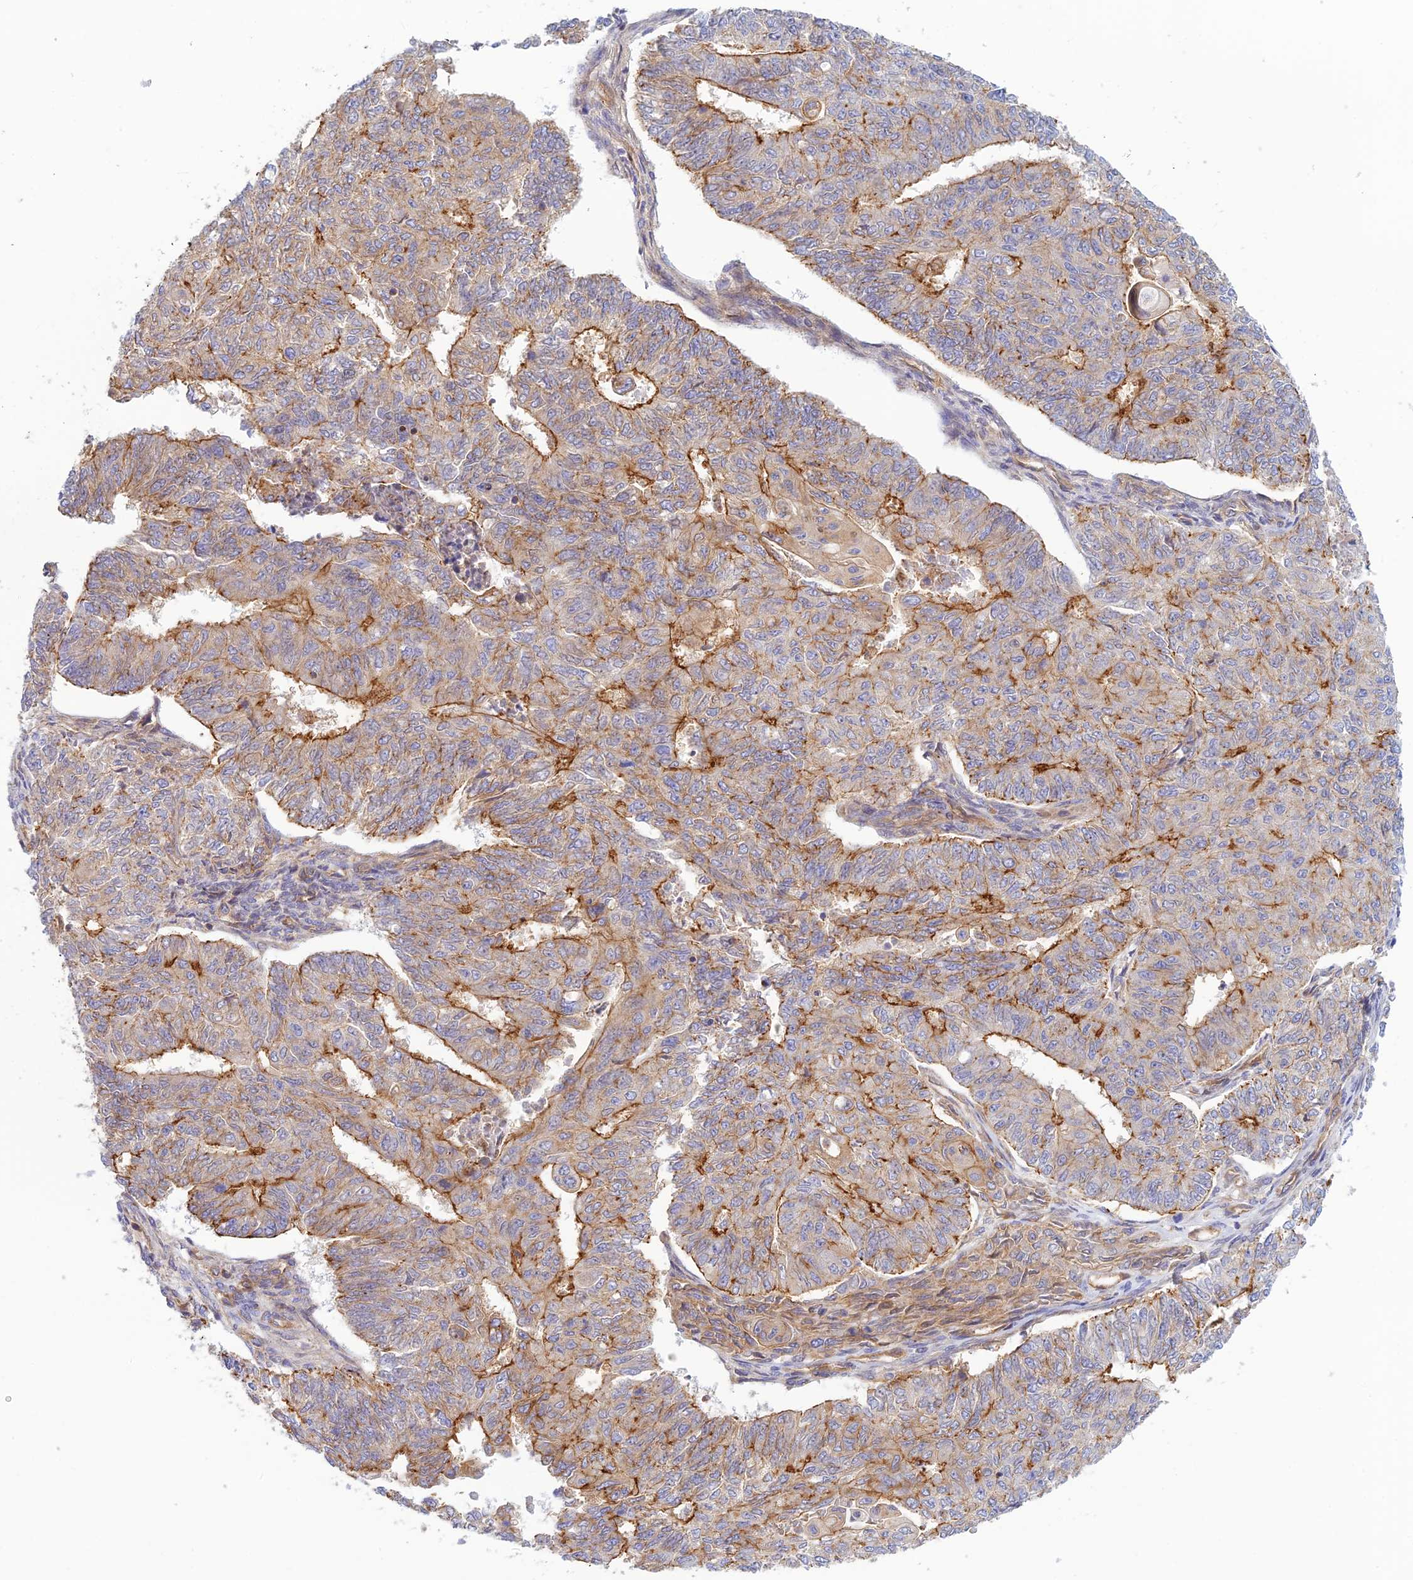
{"staining": {"intensity": "strong", "quantity": "<25%", "location": "cytoplasmic/membranous"}, "tissue": "endometrial cancer", "cell_type": "Tumor cells", "image_type": "cancer", "snomed": [{"axis": "morphology", "description": "Adenocarcinoma, NOS"}, {"axis": "topography", "description": "Endometrium"}], "caption": "Protein expression analysis of adenocarcinoma (endometrial) demonstrates strong cytoplasmic/membranous staining in about <25% of tumor cells. (DAB IHC, brown staining for protein, blue staining for nuclei).", "gene": "PPP1R12C", "patient": {"sex": "female", "age": 32}}